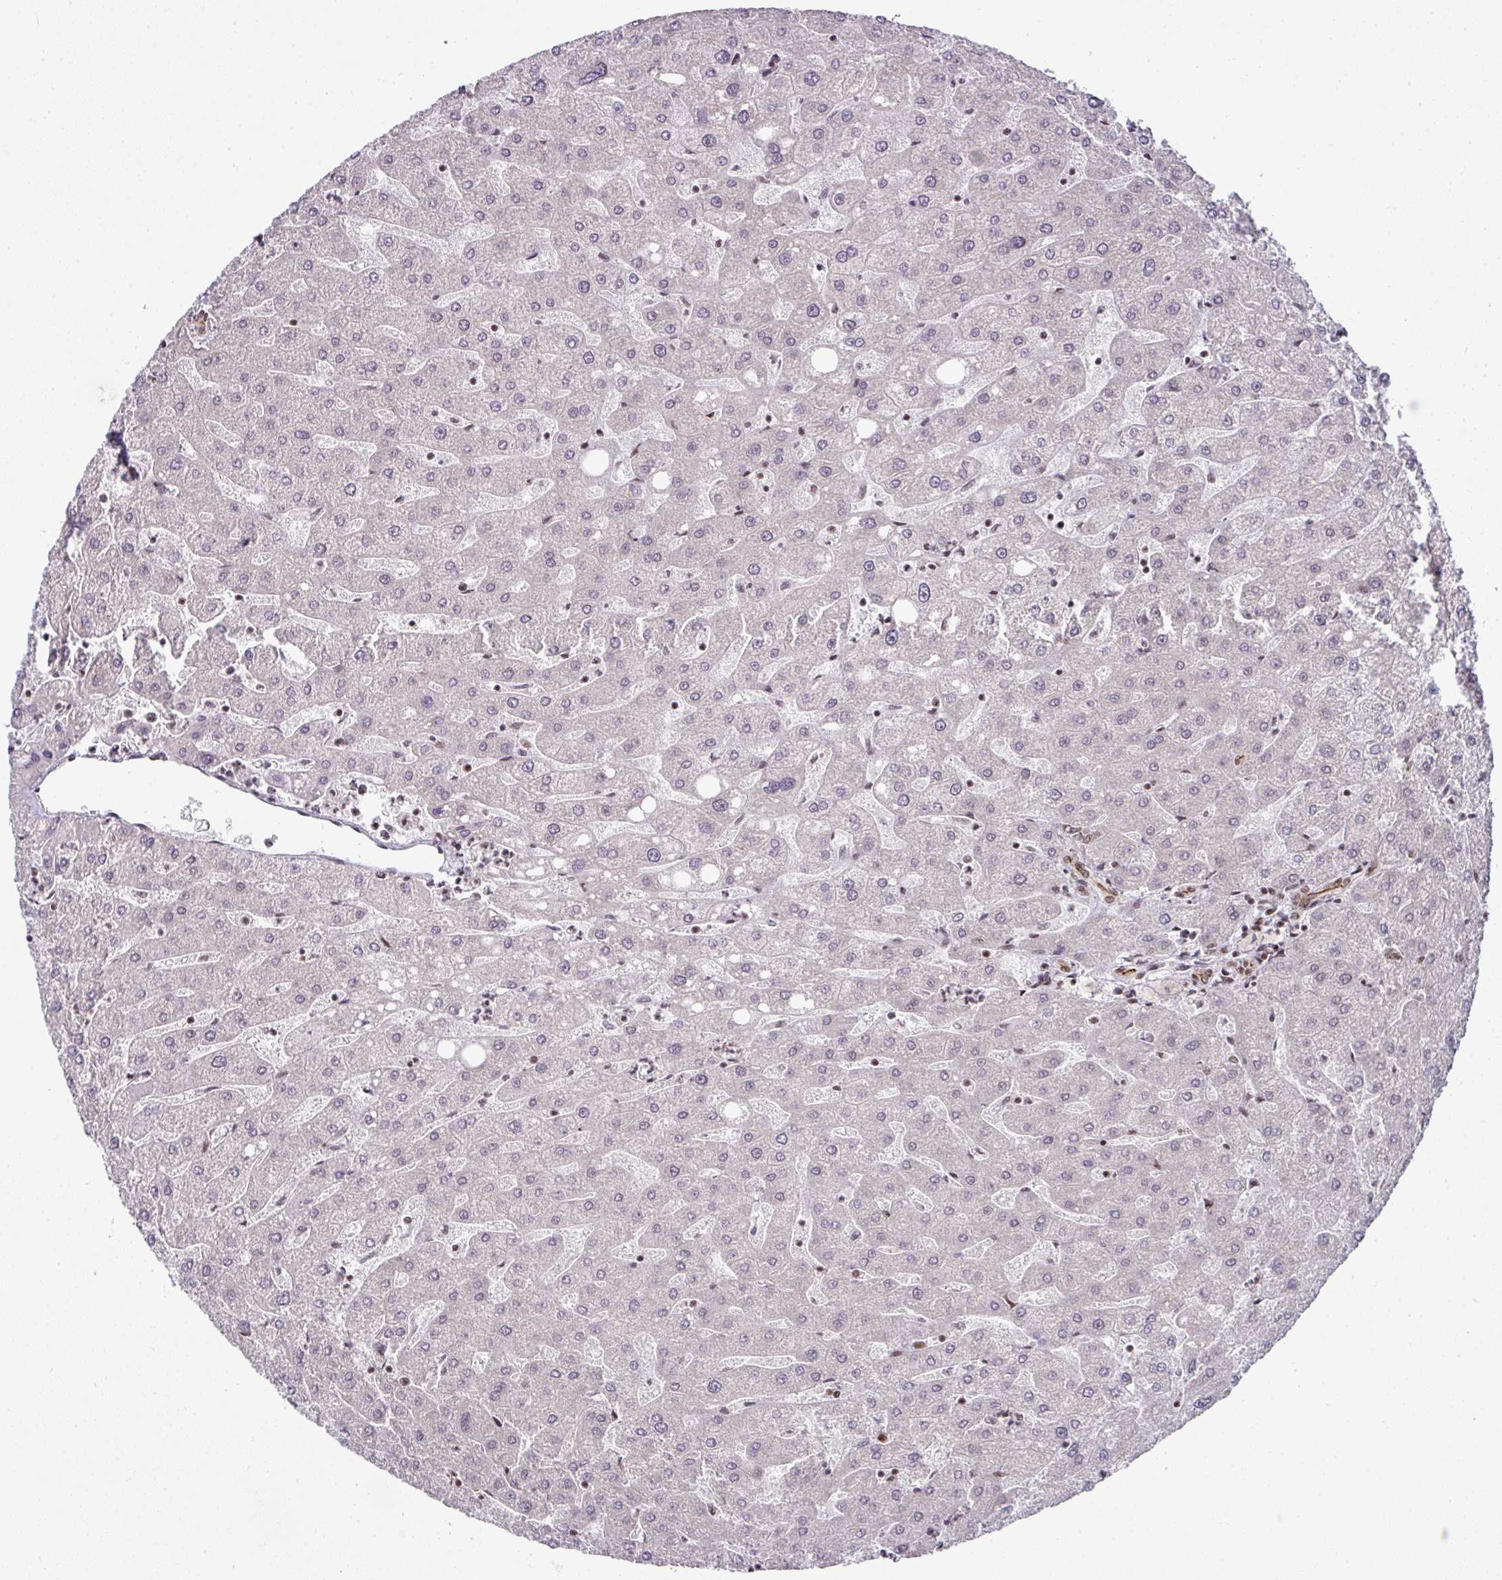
{"staining": {"intensity": "moderate", "quantity": ">75%", "location": "nuclear"}, "tissue": "liver", "cell_type": "Cholangiocytes", "image_type": "normal", "snomed": [{"axis": "morphology", "description": "Normal tissue, NOS"}, {"axis": "topography", "description": "Liver"}], "caption": "Cholangiocytes reveal moderate nuclear staining in approximately >75% of cells in normal liver.", "gene": "NFYA", "patient": {"sex": "male", "age": 67}}